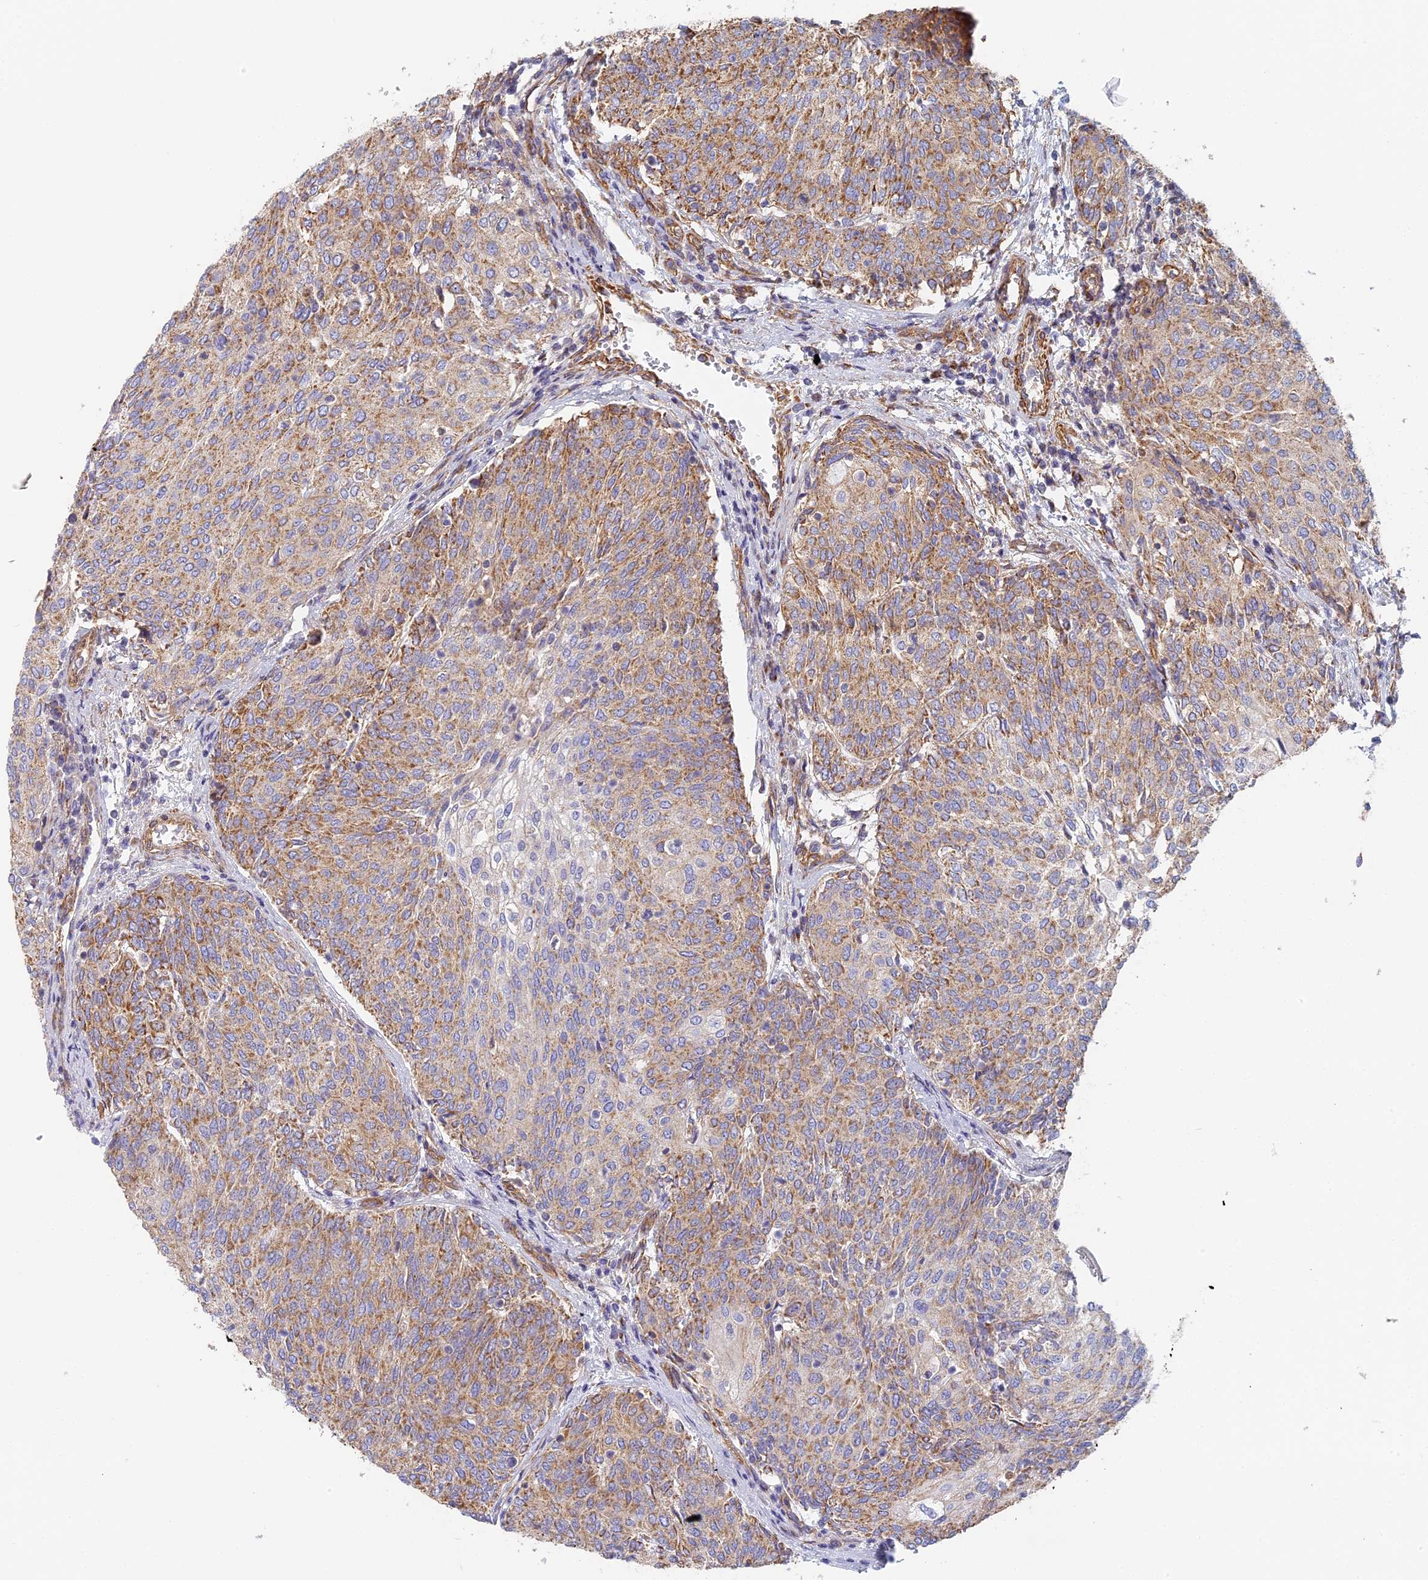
{"staining": {"intensity": "moderate", "quantity": ">75%", "location": "cytoplasmic/membranous"}, "tissue": "urothelial cancer", "cell_type": "Tumor cells", "image_type": "cancer", "snomed": [{"axis": "morphology", "description": "Urothelial carcinoma, High grade"}, {"axis": "topography", "description": "Urinary bladder"}], "caption": "Brown immunohistochemical staining in human high-grade urothelial carcinoma demonstrates moderate cytoplasmic/membranous expression in approximately >75% of tumor cells.", "gene": "DDA1", "patient": {"sex": "female", "age": 79}}